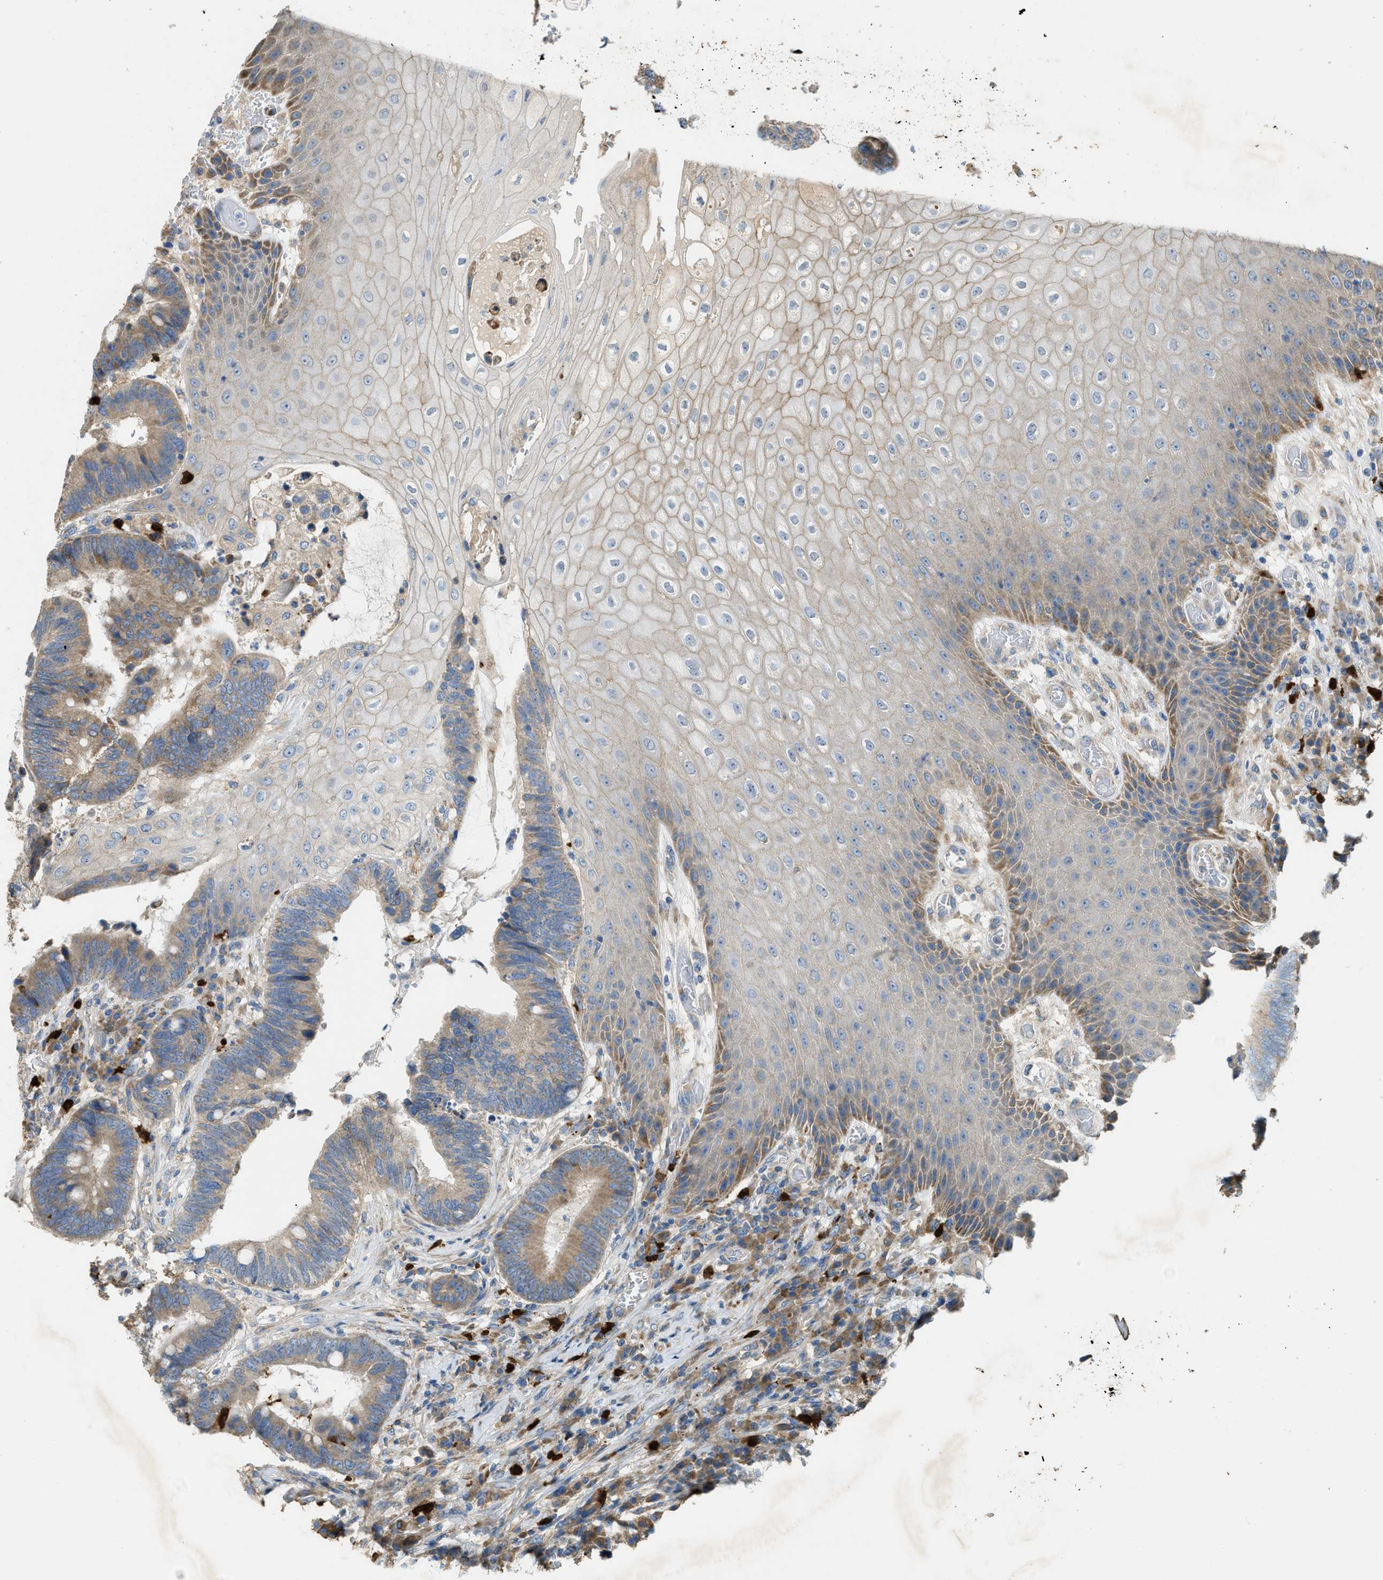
{"staining": {"intensity": "moderate", "quantity": ">75%", "location": "cytoplasmic/membranous"}, "tissue": "colorectal cancer", "cell_type": "Tumor cells", "image_type": "cancer", "snomed": [{"axis": "morphology", "description": "Adenocarcinoma, NOS"}, {"axis": "topography", "description": "Rectum"}, {"axis": "topography", "description": "Anal"}], "caption": "Immunohistochemistry (IHC) of human colorectal cancer reveals medium levels of moderate cytoplasmic/membranous positivity in about >75% of tumor cells. (IHC, brightfield microscopy, high magnification).", "gene": "TMEM68", "patient": {"sex": "female", "age": 89}}